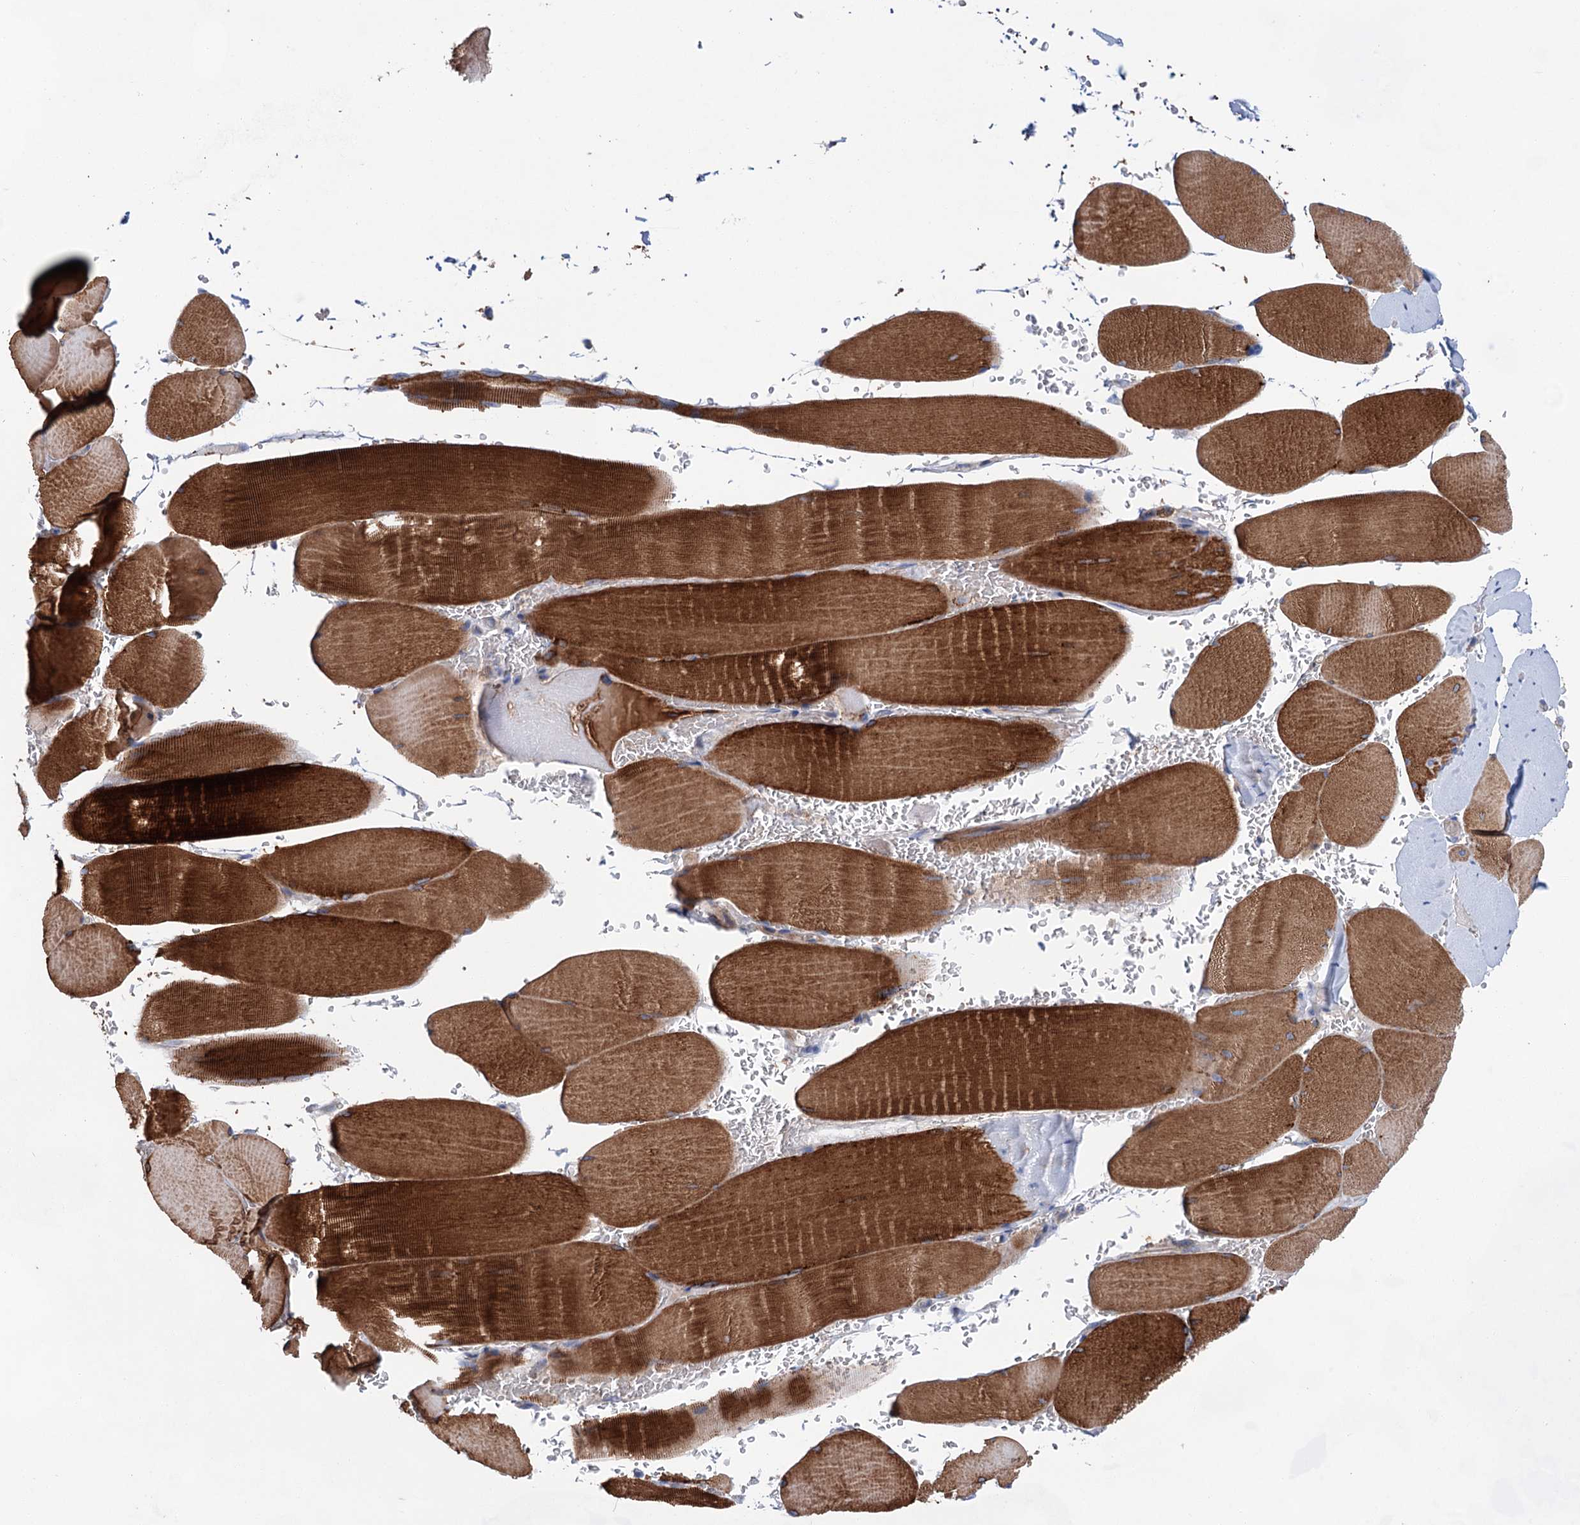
{"staining": {"intensity": "strong", "quantity": ">75%", "location": "cytoplasmic/membranous"}, "tissue": "skeletal muscle", "cell_type": "Myocytes", "image_type": "normal", "snomed": [{"axis": "morphology", "description": "Normal tissue, NOS"}, {"axis": "topography", "description": "Skeletal muscle"}, {"axis": "topography", "description": "Head-Neck"}], "caption": "Myocytes display high levels of strong cytoplasmic/membranous positivity in approximately >75% of cells in normal human skeletal muscle. (brown staining indicates protein expression, while blue staining denotes nuclei).", "gene": "GPR155", "patient": {"sex": "male", "age": 66}}